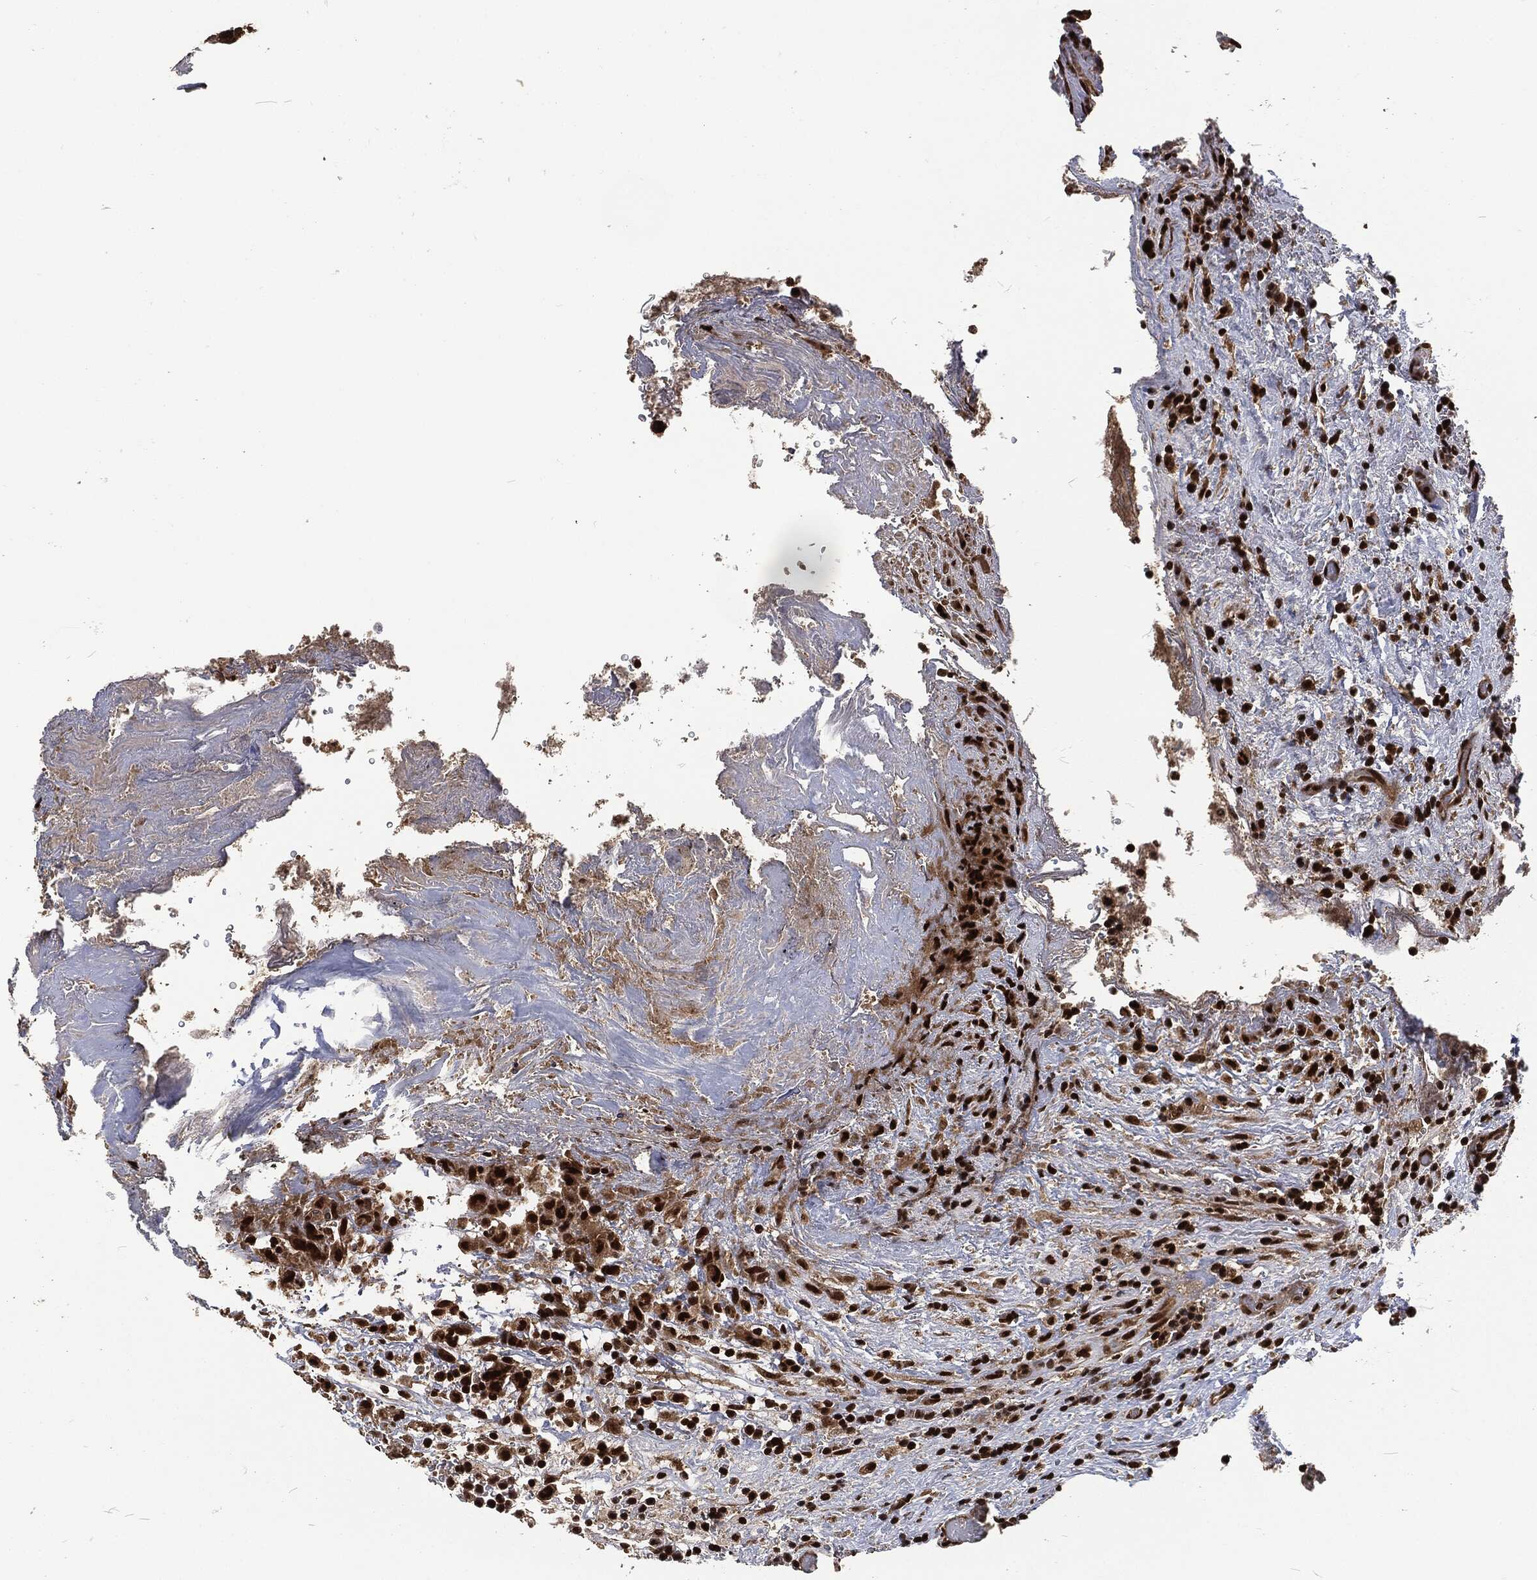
{"staining": {"intensity": "strong", "quantity": ">75%", "location": "nuclear"}, "tissue": "urothelial cancer", "cell_type": "Tumor cells", "image_type": "cancer", "snomed": [{"axis": "morphology", "description": "Urothelial carcinoma, High grade"}, {"axis": "topography", "description": "Urinary bladder"}], "caption": "Approximately >75% of tumor cells in human urothelial cancer reveal strong nuclear protein expression as visualized by brown immunohistochemical staining.", "gene": "NGRN", "patient": {"sex": "female", "age": 41}}